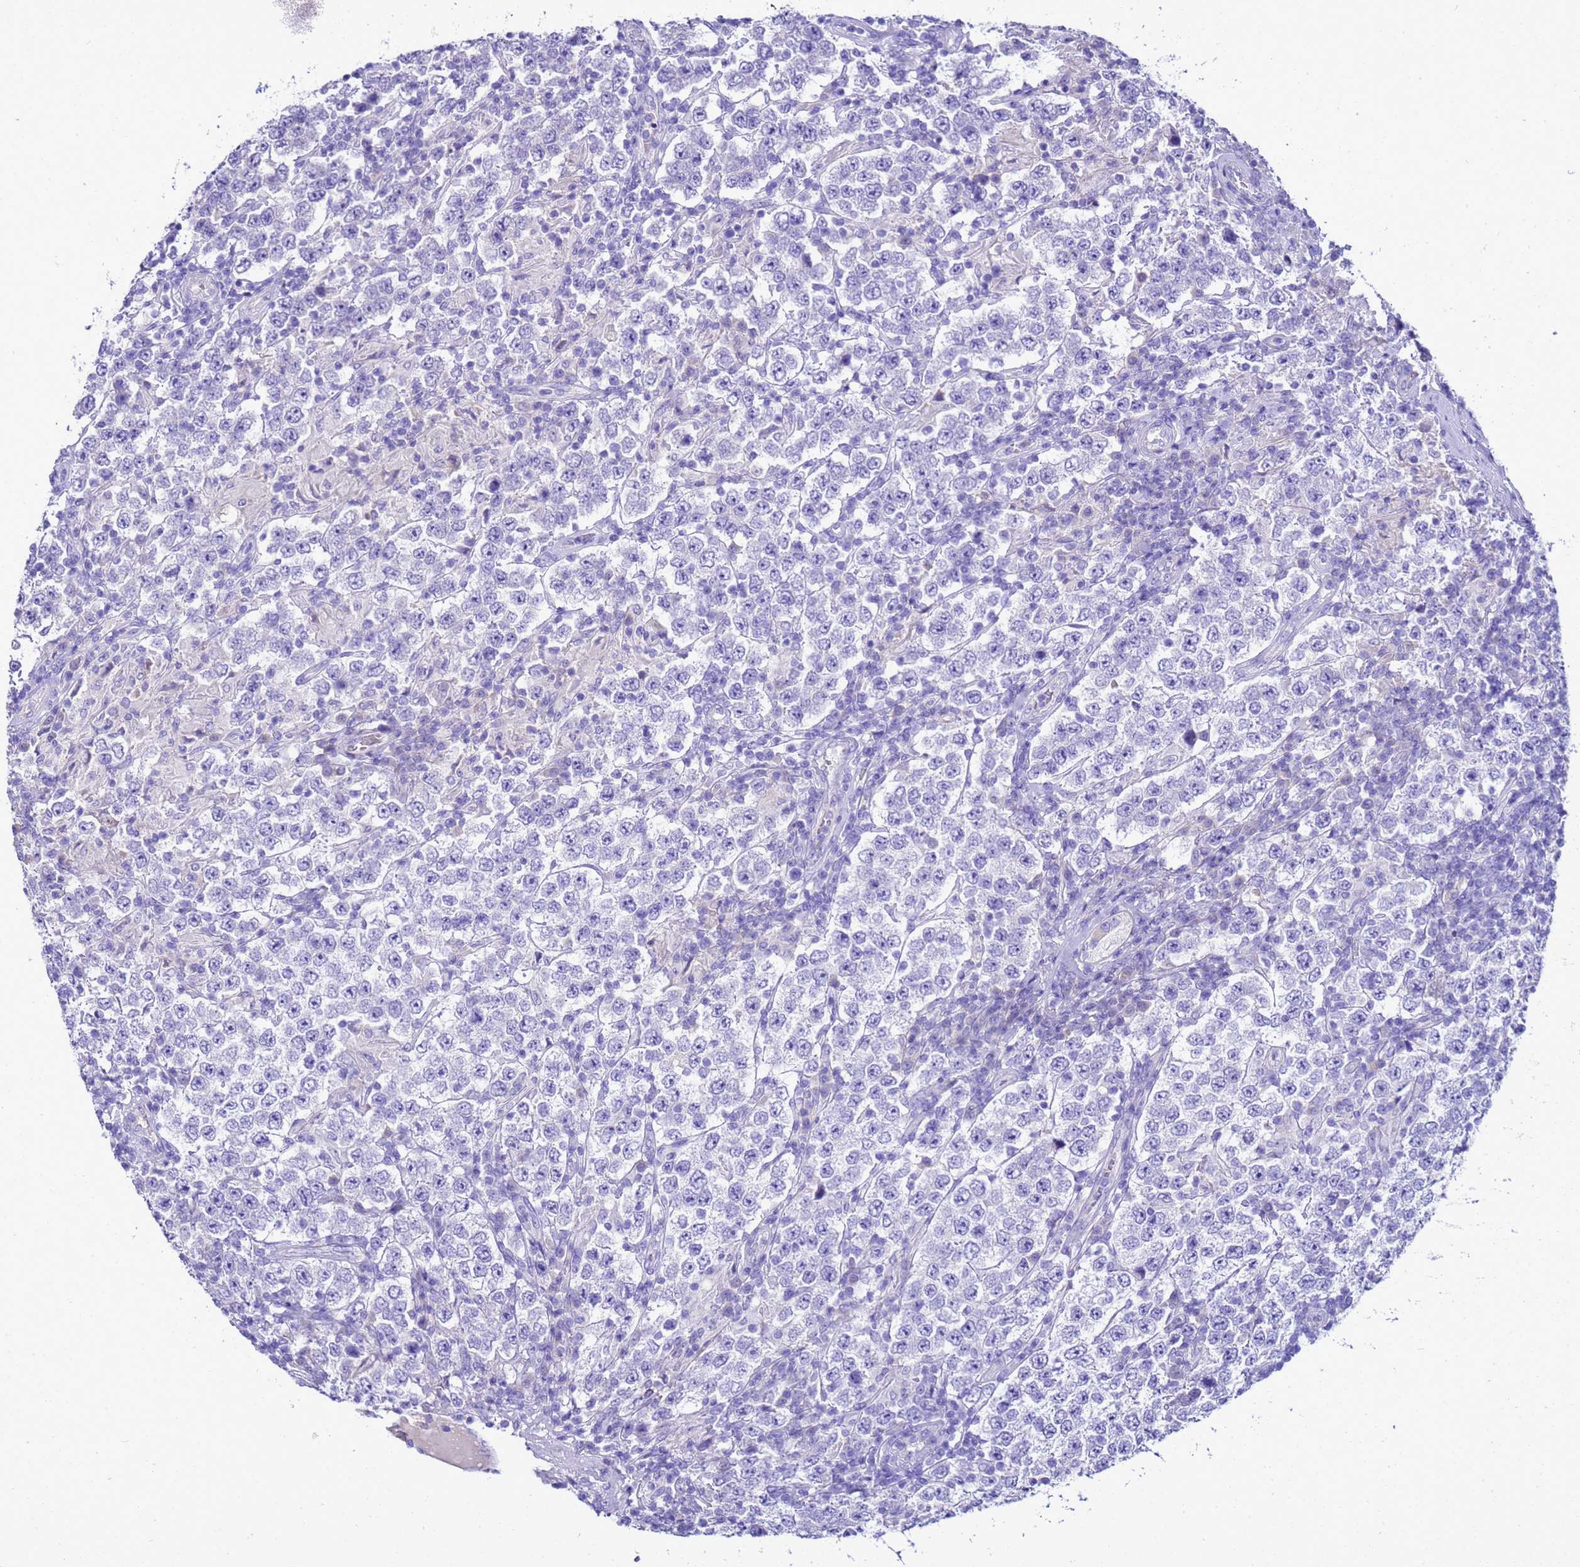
{"staining": {"intensity": "negative", "quantity": "none", "location": "none"}, "tissue": "testis cancer", "cell_type": "Tumor cells", "image_type": "cancer", "snomed": [{"axis": "morphology", "description": "Normal tissue, NOS"}, {"axis": "morphology", "description": "Urothelial carcinoma, High grade"}, {"axis": "morphology", "description": "Seminoma, NOS"}, {"axis": "morphology", "description": "Carcinoma, Embryonal, NOS"}, {"axis": "topography", "description": "Urinary bladder"}, {"axis": "topography", "description": "Testis"}], "caption": "This is an immunohistochemistry histopathology image of testis cancer (seminoma). There is no positivity in tumor cells.", "gene": "BEST2", "patient": {"sex": "male", "age": 41}}